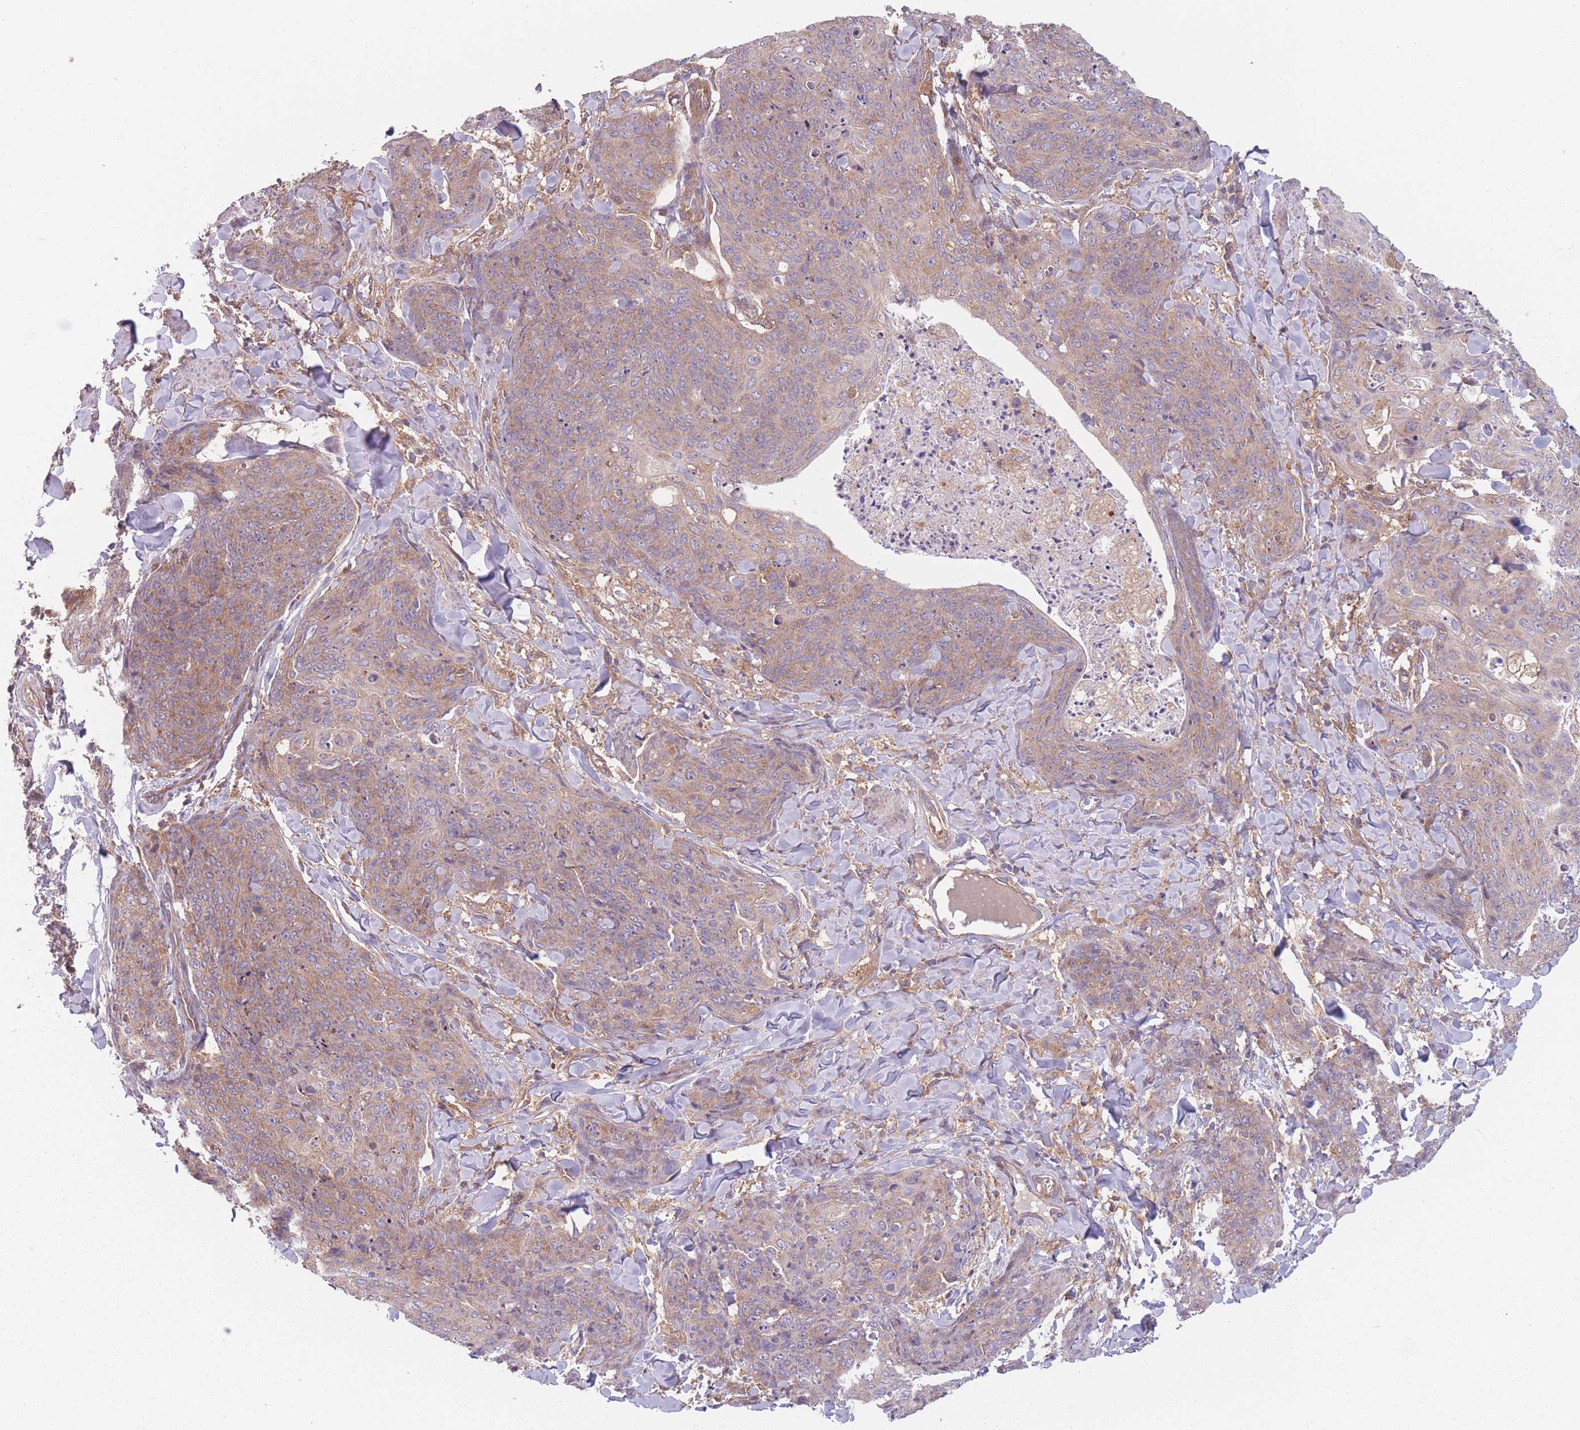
{"staining": {"intensity": "moderate", "quantity": ">75%", "location": "cytoplasmic/membranous"}, "tissue": "skin cancer", "cell_type": "Tumor cells", "image_type": "cancer", "snomed": [{"axis": "morphology", "description": "Squamous cell carcinoma, NOS"}, {"axis": "topography", "description": "Skin"}, {"axis": "topography", "description": "Vulva"}], "caption": "A brown stain highlights moderate cytoplasmic/membranous staining of a protein in human skin squamous cell carcinoma tumor cells. The staining is performed using DAB brown chromogen to label protein expression. The nuclei are counter-stained blue using hematoxylin.", "gene": "WASHC2A", "patient": {"sex": "female", "age": 85}}